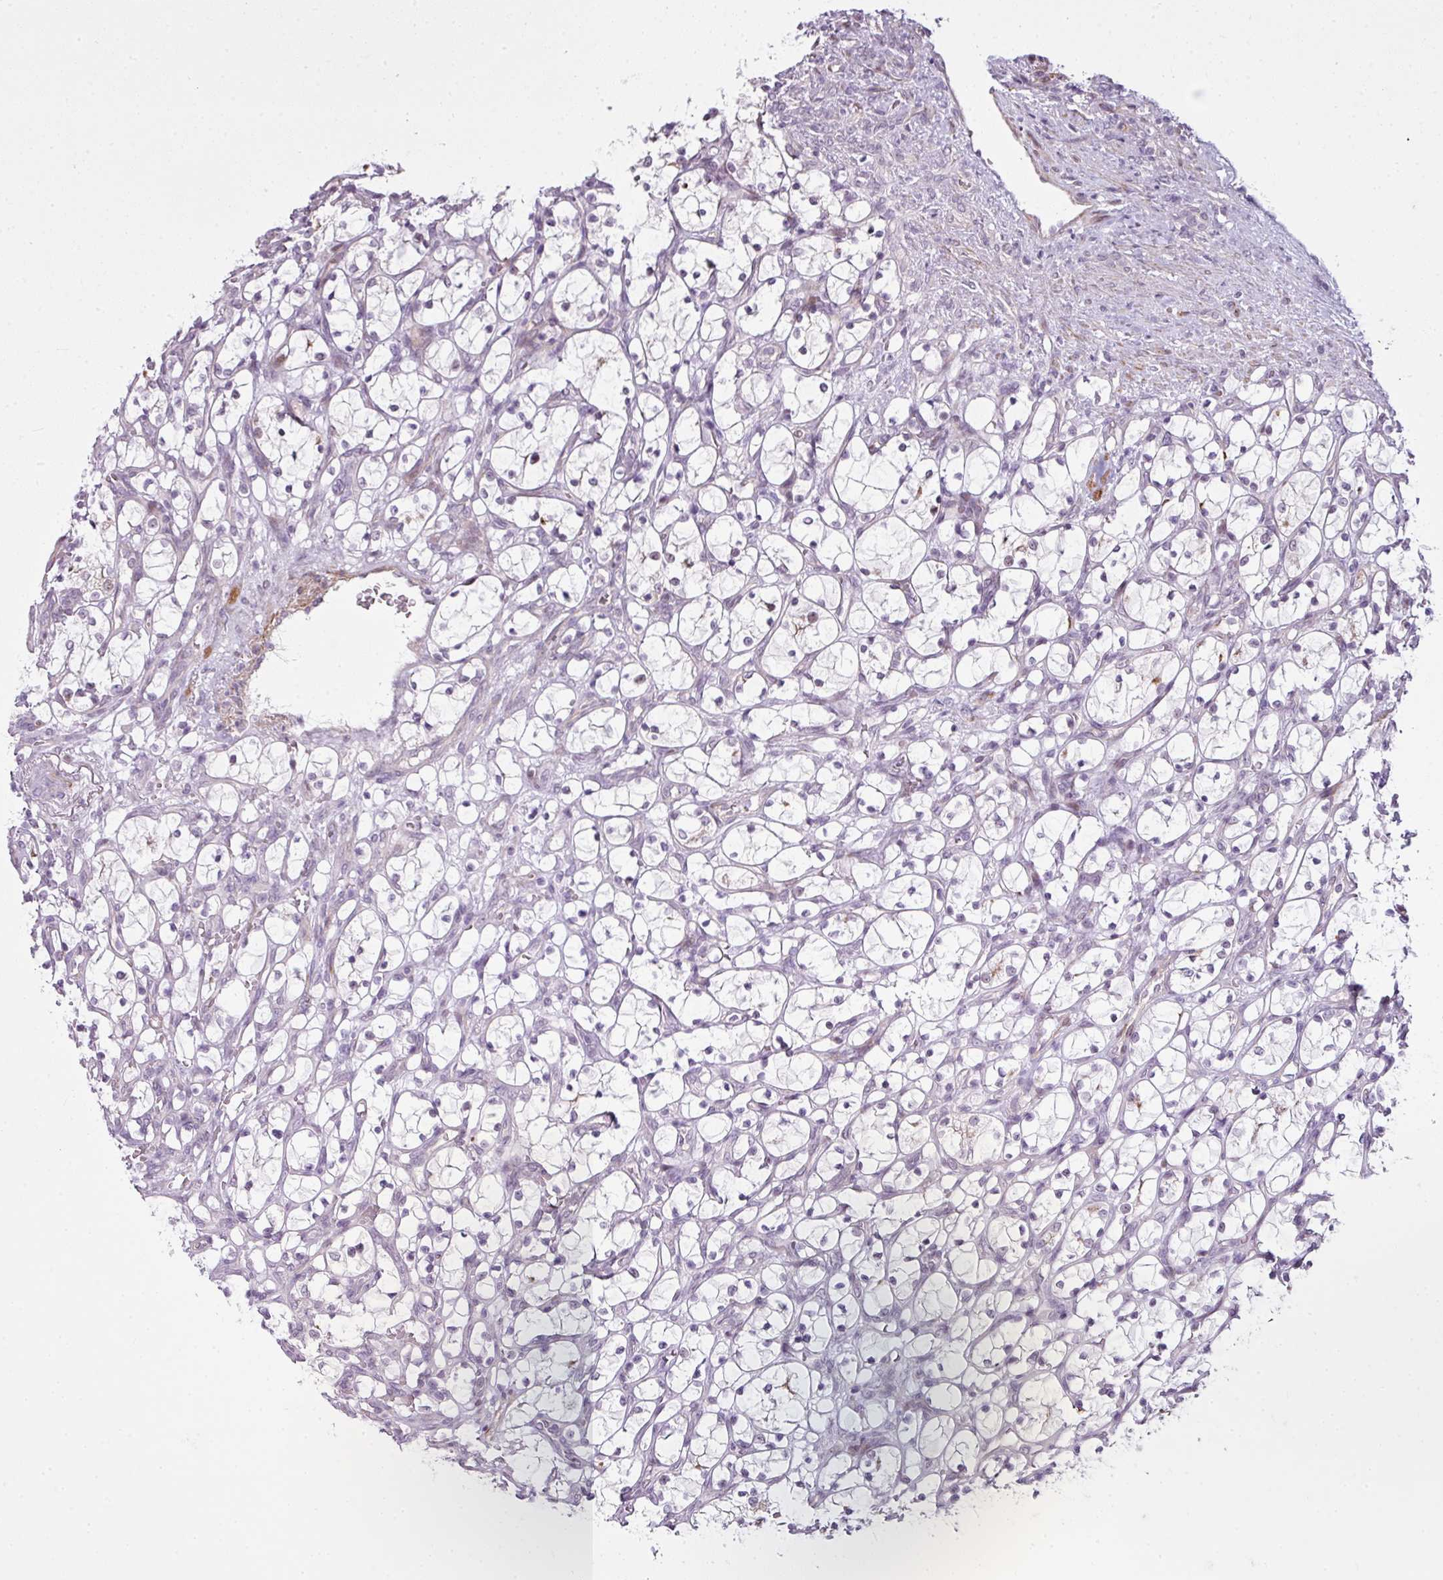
{"staining": {"intensity": "negative", "quantity": "none", "location": "none"}, "tissue": "renal cancer", "cell_type": "Tumor cells", "image_type": "cancer", "snomed": [{"axis": "morphology", "description": "Adenocarcinoma, NOS"}, {"axis": "topography", "description": "Kidney"}], "caption": "Human renal cancer stained for a protein using immunohistochemistry displays no staining in tumor cells.", "gene": "ZNF688", "patient": {"sex": "female", "age": 69}}